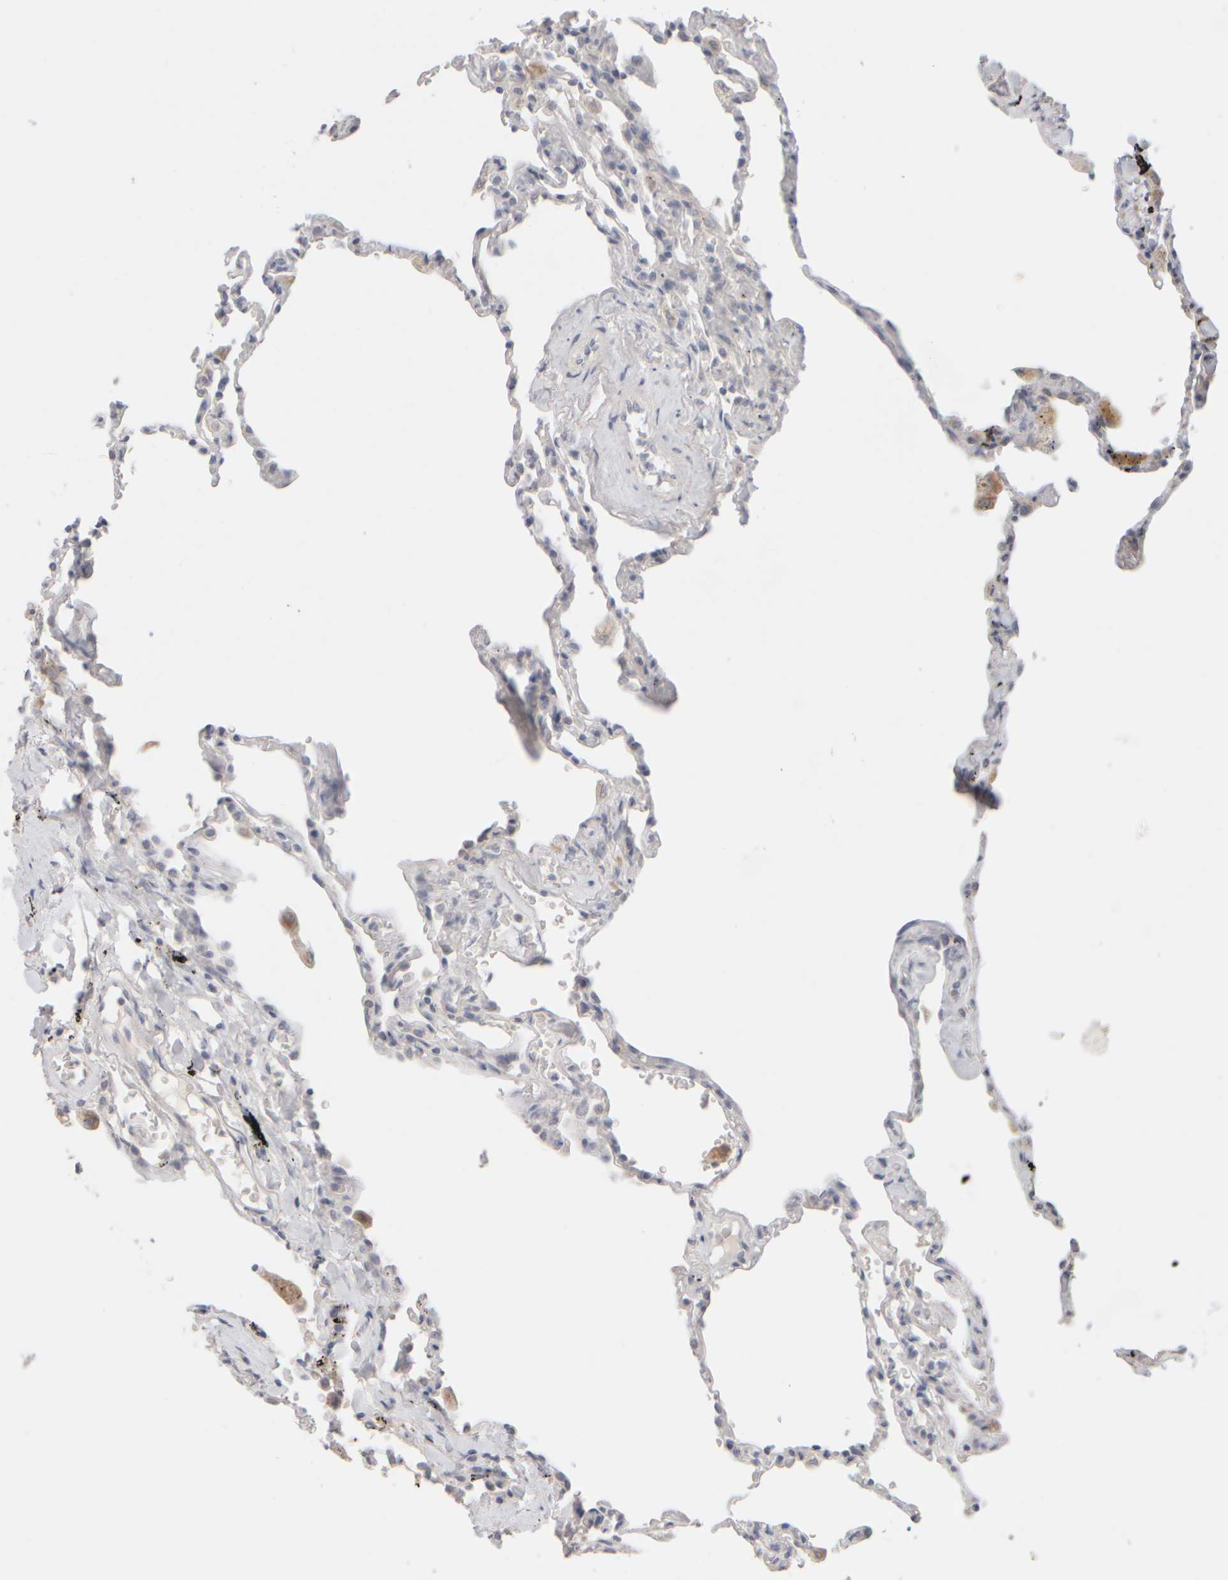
{"staining": {"intensity": "negative", "quantity": "none", "location": "none"}, "tissue": "lung", "cell_type": "Alveolar cells", "image_type": "normal", "snomed": [{"axis": "morphology", "description": "Normal tissue, NOS"}, {"axis": "topography", "description": "Lung"}], "caption": "Immunohistochemistry (IHC) photomicrograph of unremarkable human lung stained for a protein (brown), which demonstrates no staining in alveolar cells.", "gene": "ZNF112", "patient": {"sex": "male", "age": 59}}